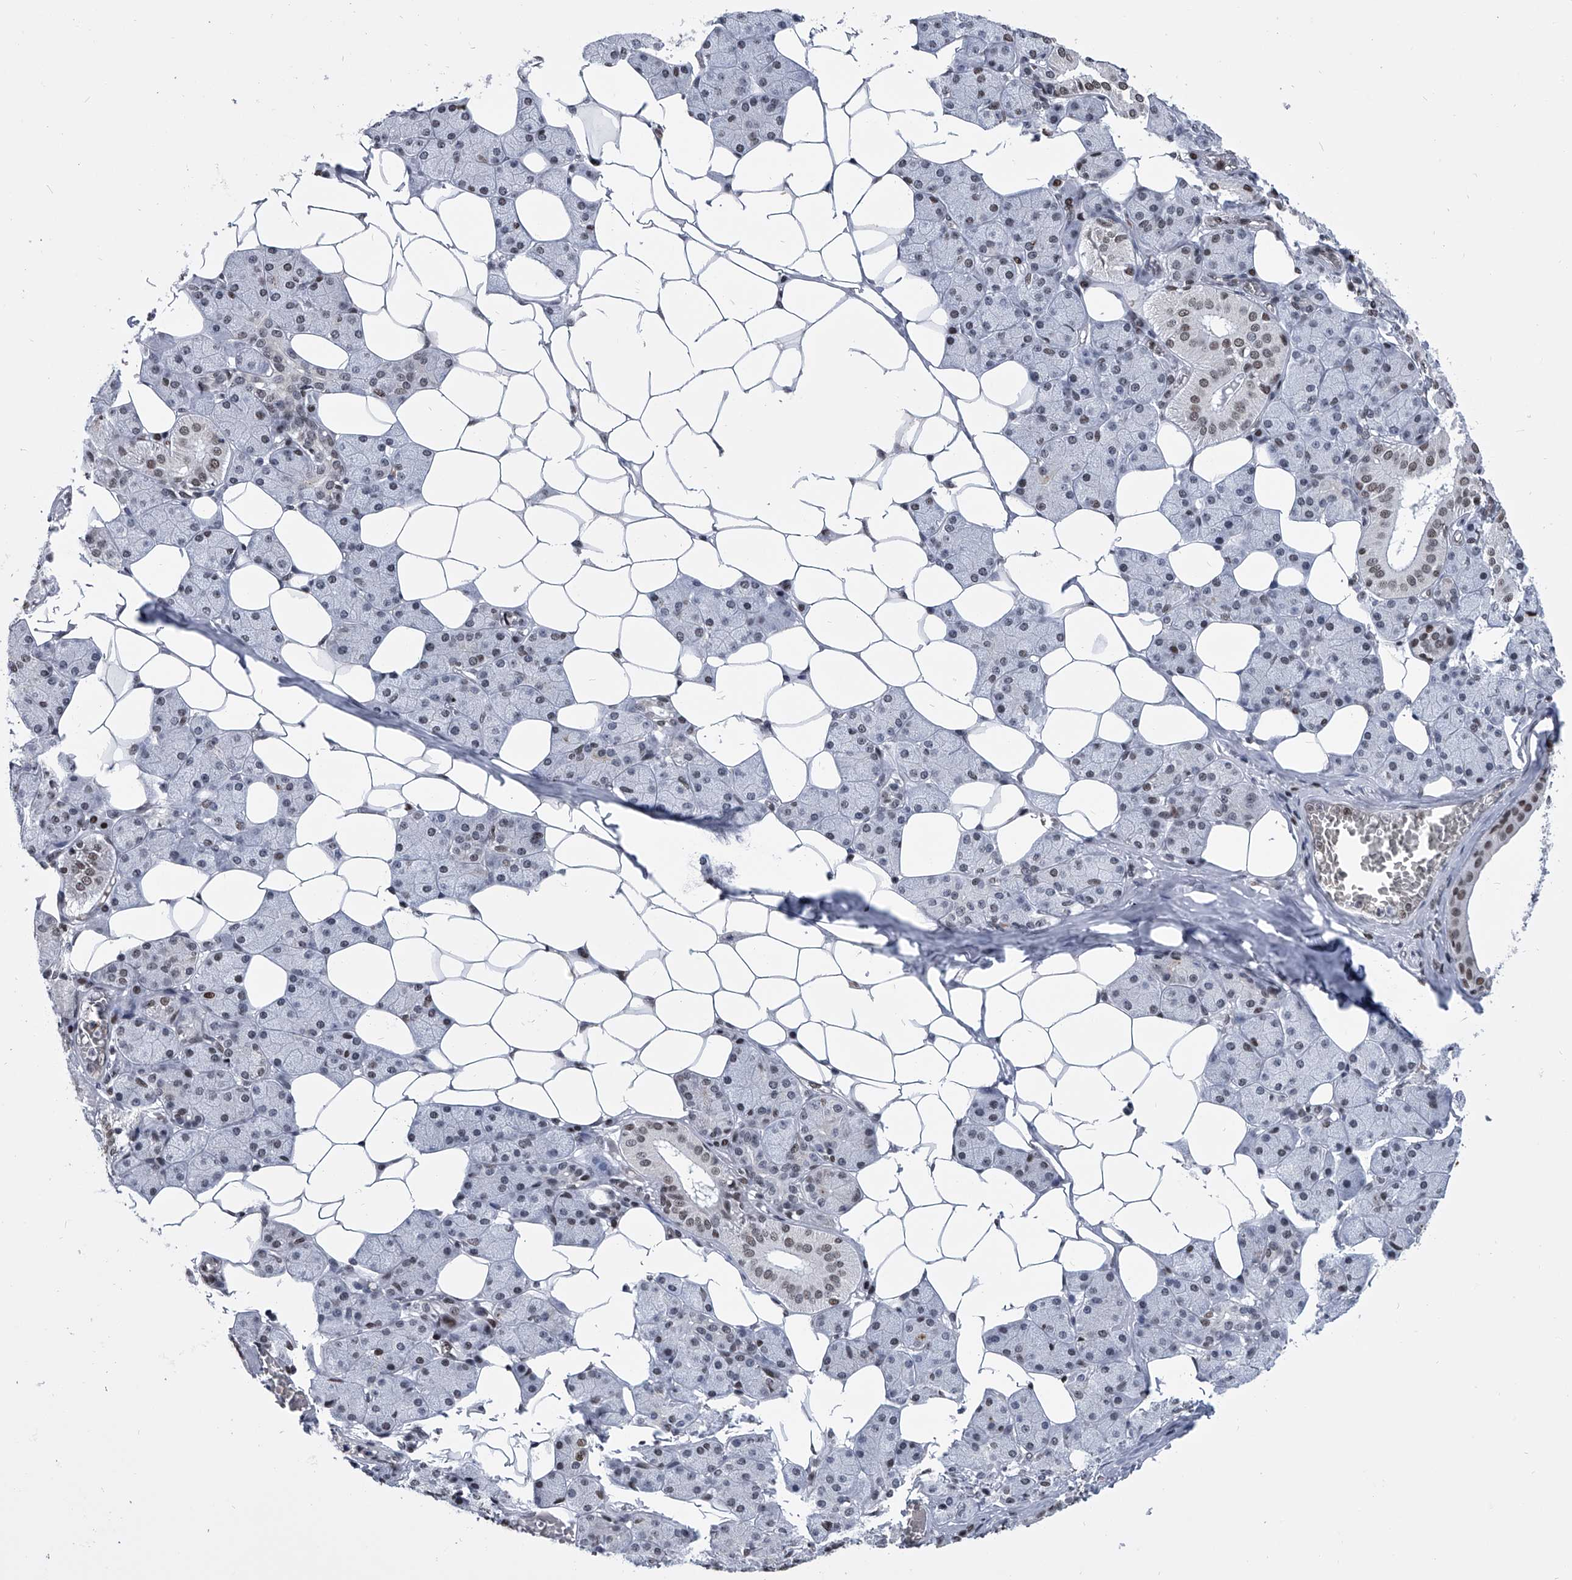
{"staining": {"intensity": "moderate", "quantity": ">75%", "location": "nuclear"}, "tissue": "salivary gland", "cell_type": "Glandular cells", "image_type": "normal", "snomed": [{"axis": "morphology", "description": "Normal tissue, NOS"}, {"axis": "topography", "description": "Salivary gland"}], "caption": "Glandular cells show moderate nuclear positivity in approximately >75% of cells in unremarkable salivary gland. (Stains: DAB in brown, nuclei in blue, Microscopy: brightfield microscopy at high magnification).", "gene": "SIM2", "patient": {"sex": "female", "age": 33}}